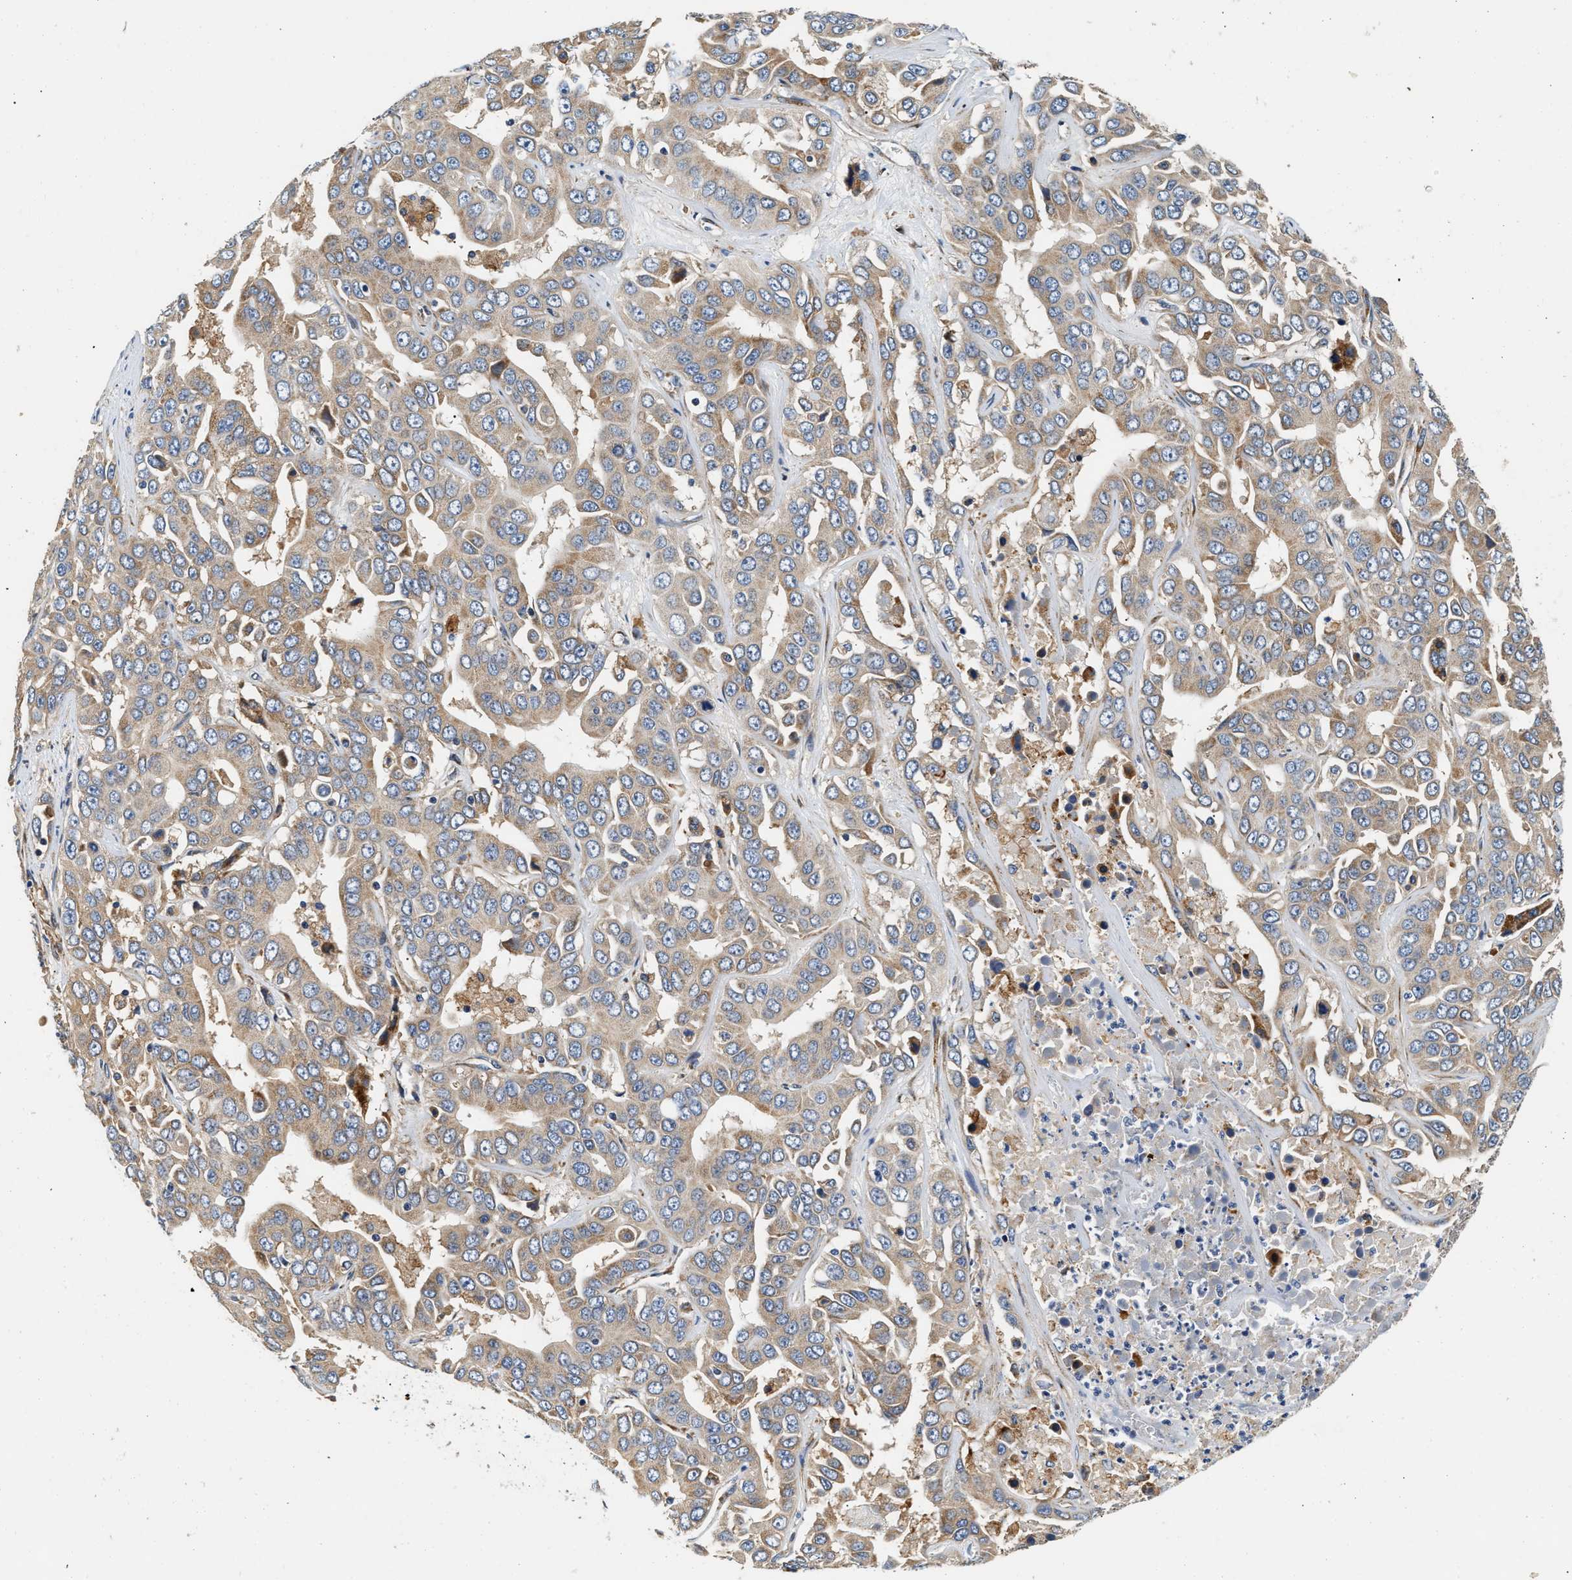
{"staining": {"intensity": "weak", "quantity": "25%-75%", "location": "cytoplasmic/membranous"}, "tissue": "liver cancer", "cell_type": "Tumor cells", "image_type": "cancer", "snomed": [{"axis": "morphology", "description": "Cholangiocarcinoma"}, {"axis": "topography", "description": "Liver"}], "caption": "Immunohistochemical staining of cholangiocarcinoma (liver) exhibits low levels of weak cytoplasmic/membranous protein expression in about 25%-75% of tumor cells.", "gene": "IFT74", "patient": {"sex": "female", "age": 52}}